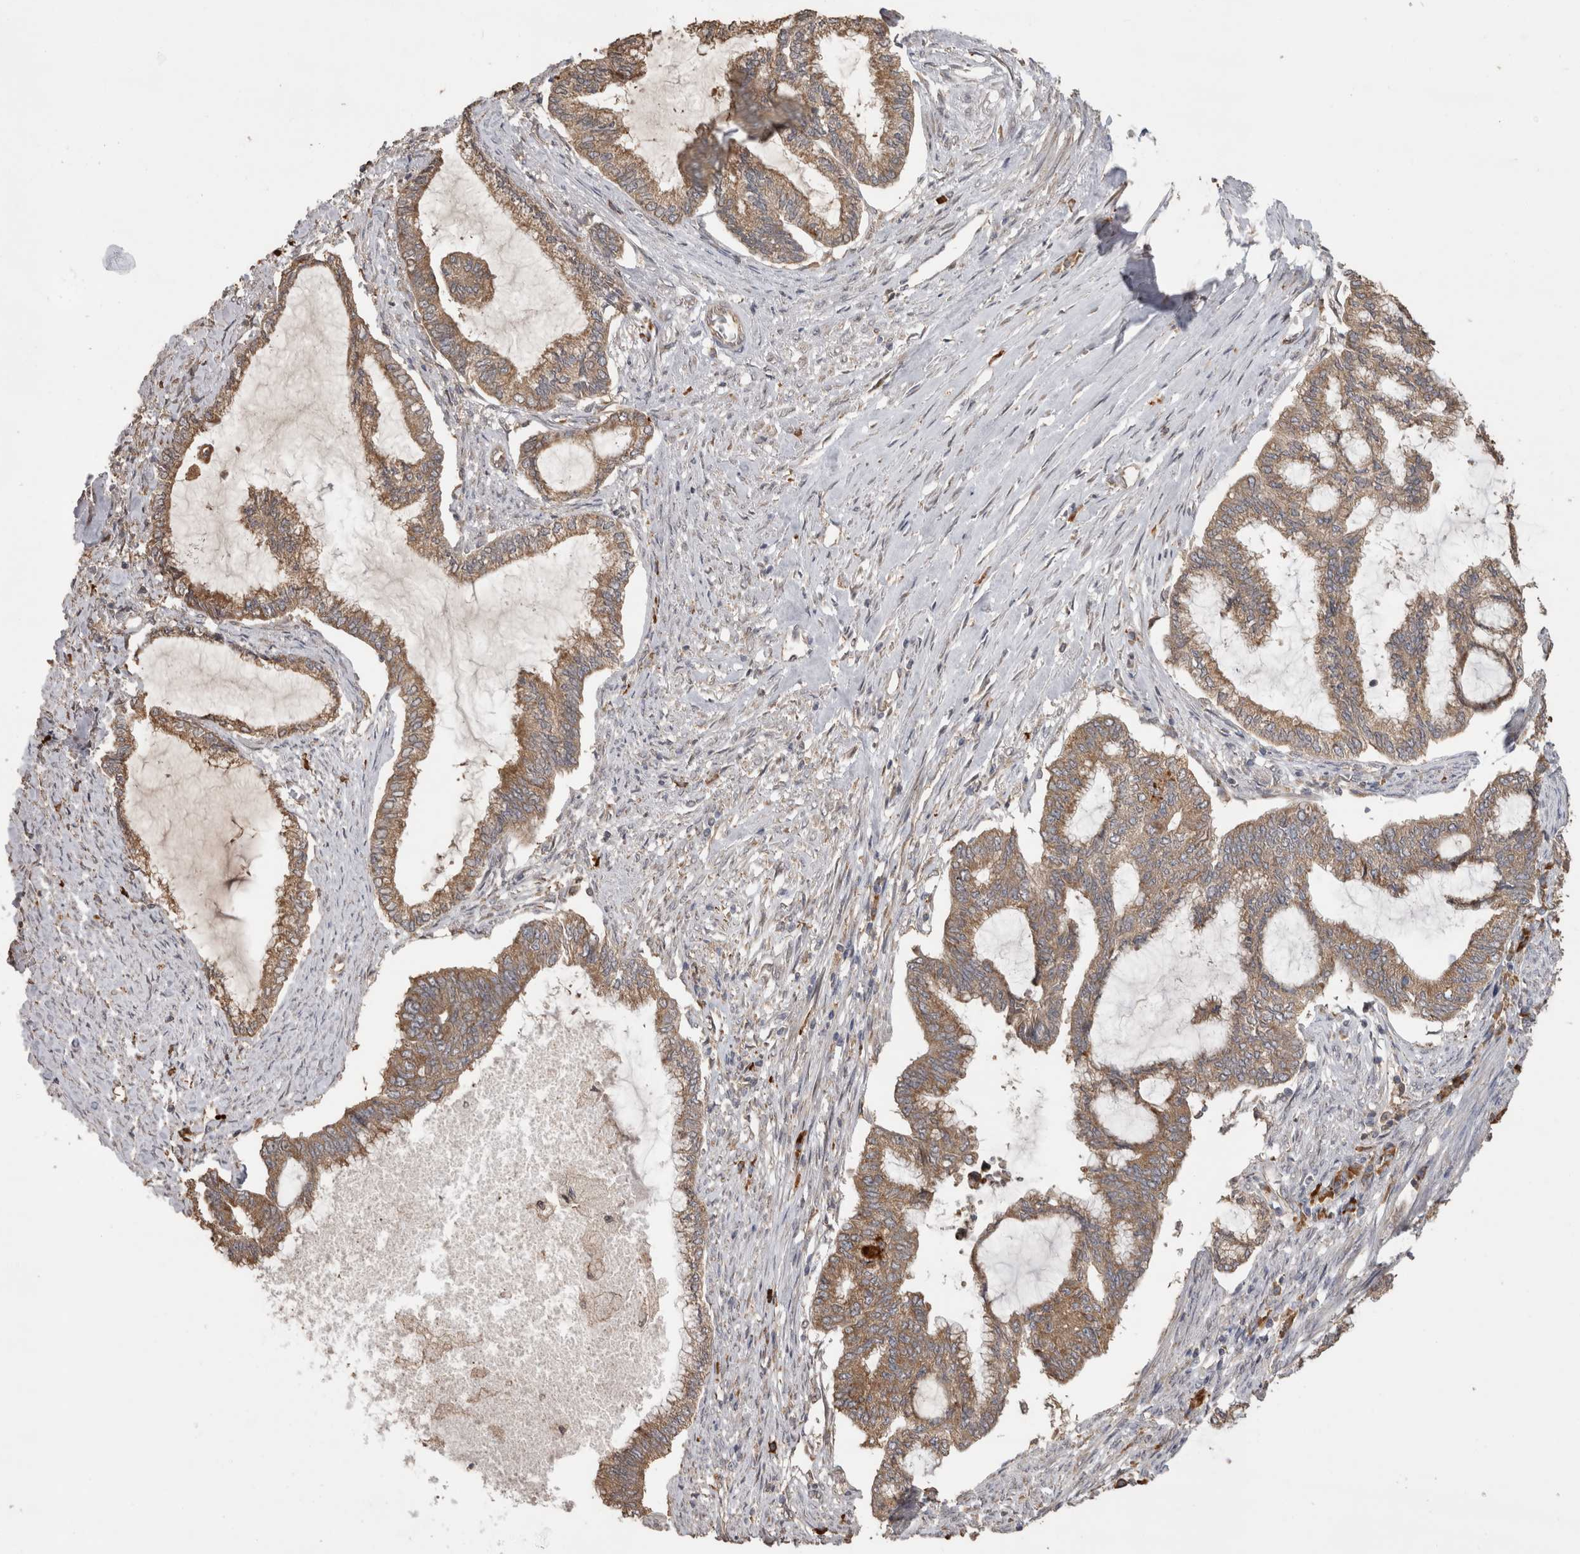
{"staining": {"intensity": "weak", "quantity": ">75%", "location": "cytoplasmic/membranous"}, "tissue": "endometrial cancer", "cell_type": "Tumor cells", "image_type": "cancer", "snomed": [{"axis": "morphology", "description": "Adenocarcinoma, NOS"}, {"axis": "topography", "description": "Endometrium"}], "caption": "This image exhibits immunohistochemistry staining of endometrial cancer, with low weak cytoplasmic/membranous positivity in about >75% of tumor cells.", "gene": "TBCE", "patient": {"sex": "female", "age": 86}}